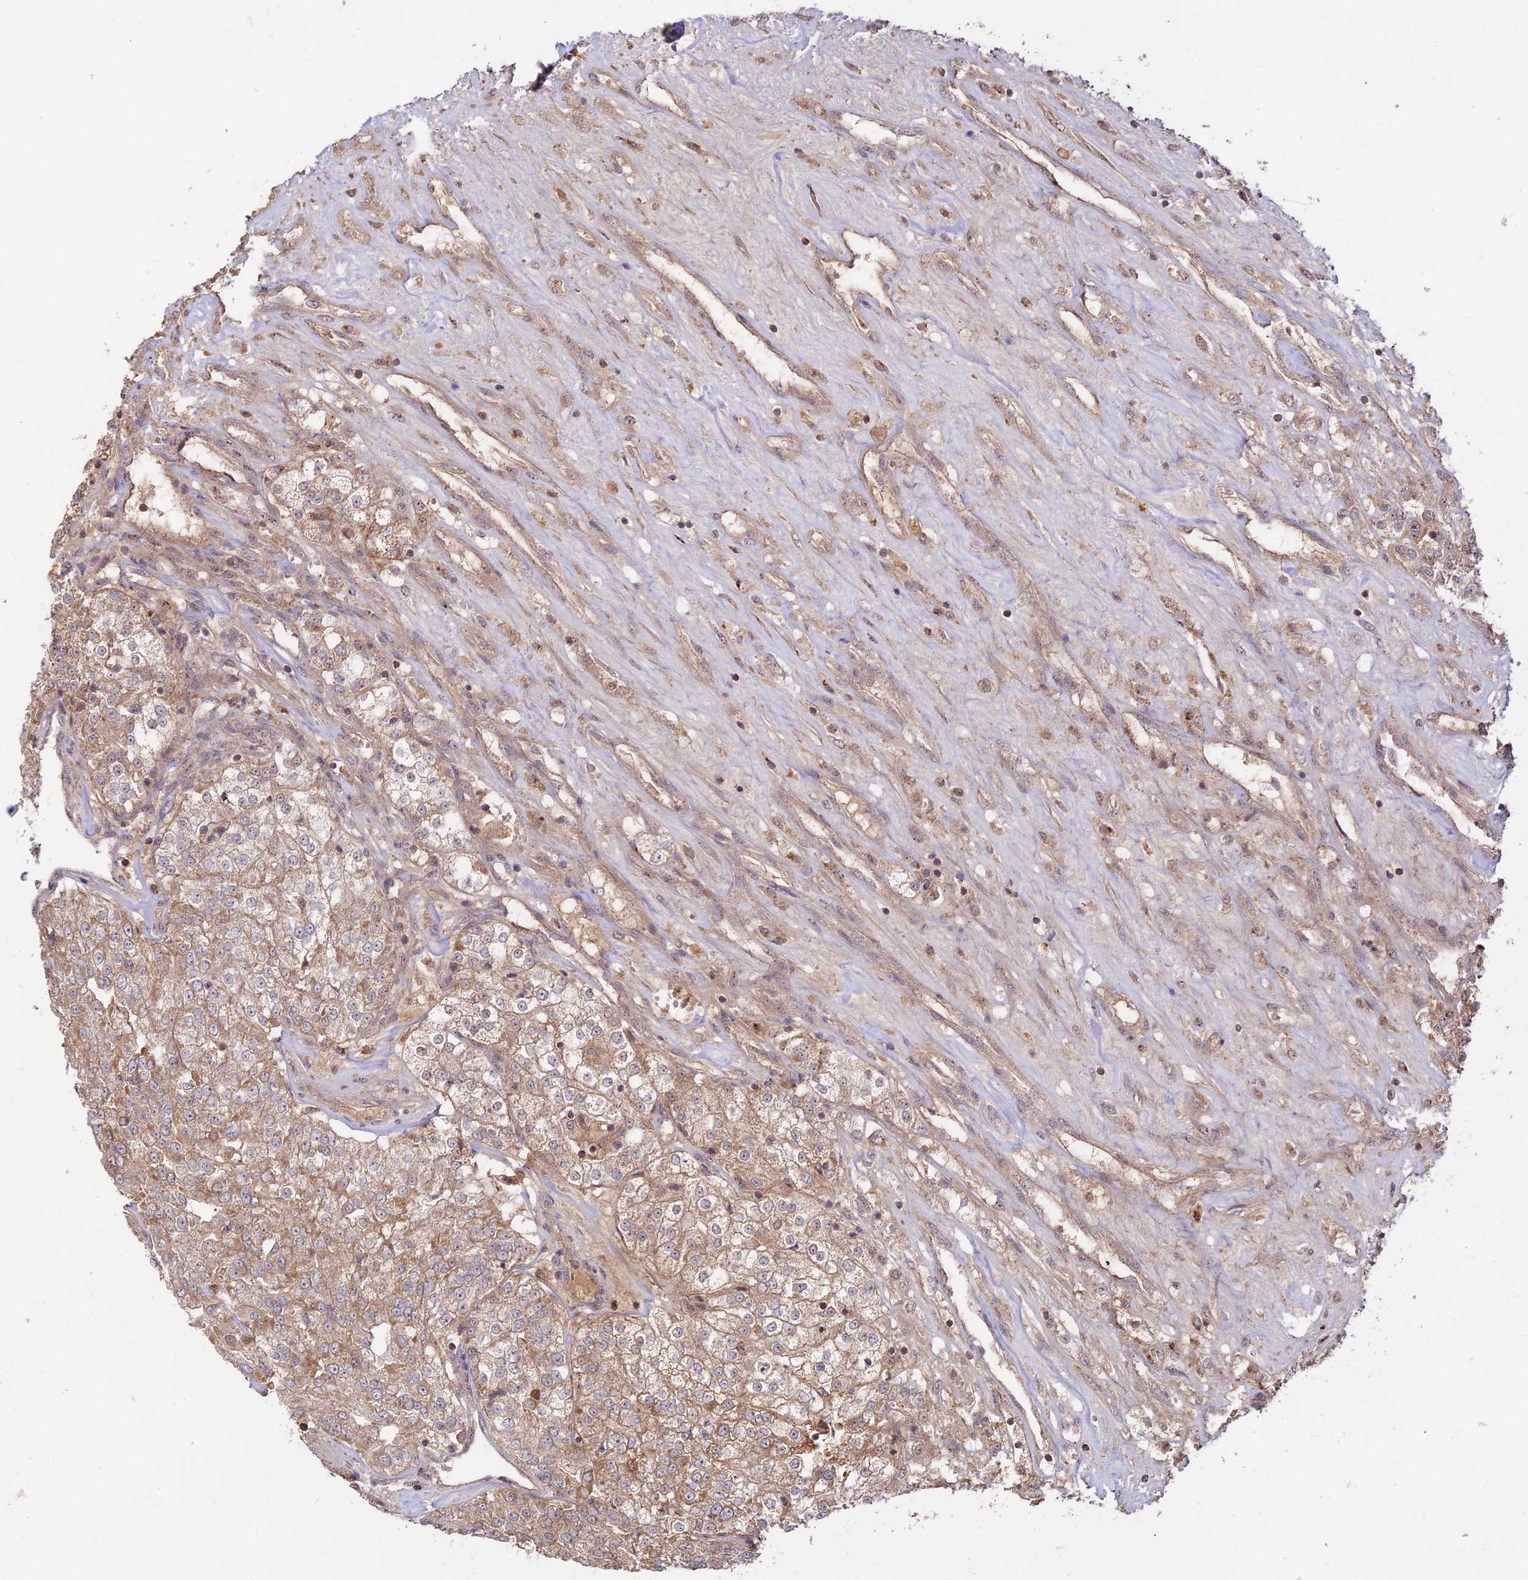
{"staining": {"intensity": "moderate", "quantity": ">75%", "location": "cytoplasmic/membranous"}, "tissue": "renal cancer", "cell_type": "Tumor cells", "image_type": "cancer", "snomed": [{"axis": "morphology", "description": "Adenocarcinoma, NOS"}, {"axis": "topography", "description": "Kidney"}], "caption": "An immunohistochemistry histopathology image of neoplastic tissue is shown. Protein staining in brown labels moderate cytoplasmic/membranous positivity in renal adenocarcinoma within tumor cells.", "gene": "CLCF1", "patient": {"sex": "female", "age": 63}}